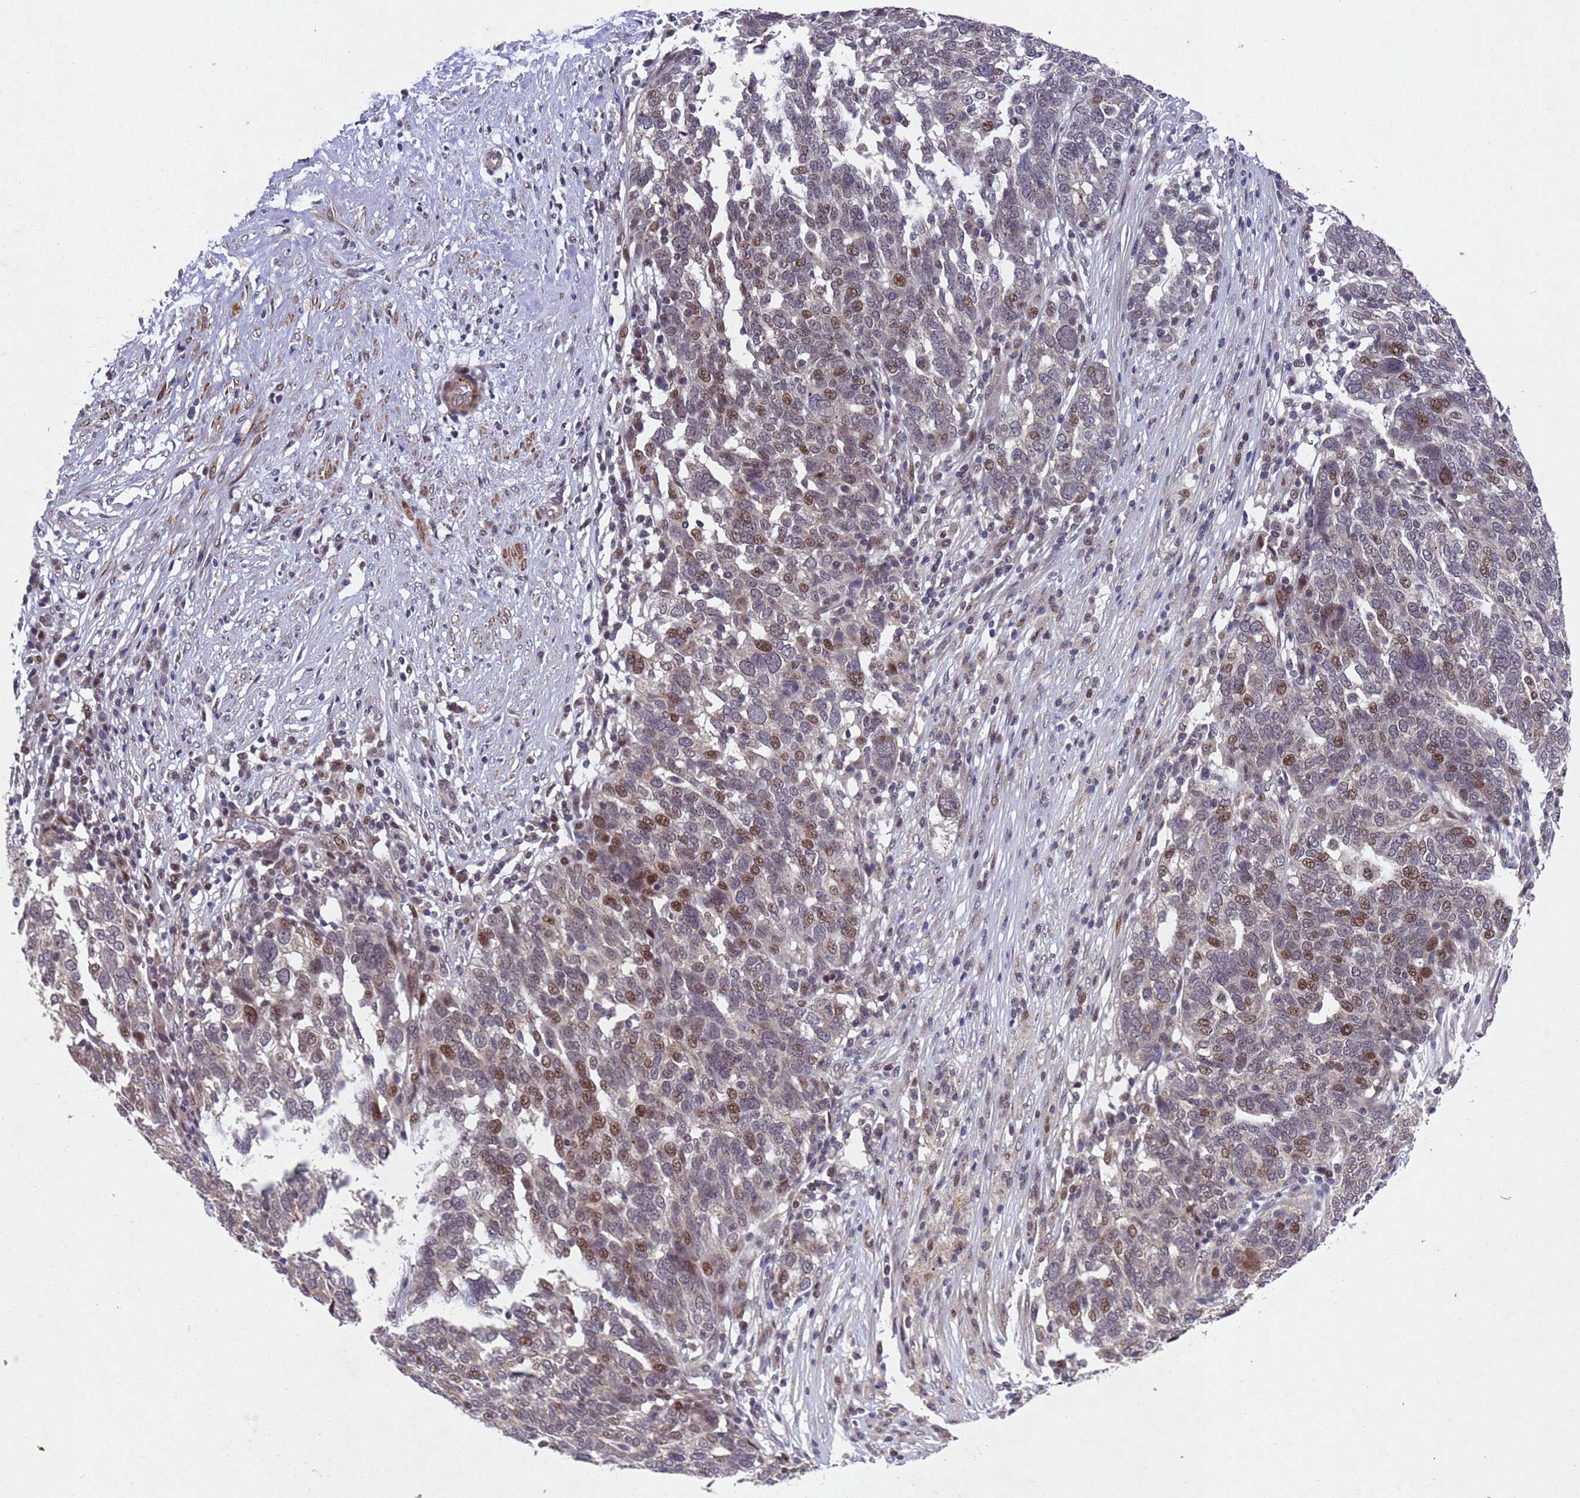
{"staining": {"intensity": "moderate", "quantity": "25%-75%", "location": "nuclear"}, "tissue": "ovarian cancer", "cell_type": "Tumor cells", "image_type": "cancer", "snomed": [{"axis": "morphology", "description": "Cystadenocarcinoma, serous, NOS"}, {"axis": "topography", "description": "Ovary"}], "caption": "Protein staining of ovarian serous cystadenocarcinoma tissue reveals moderate nuclear staining in approximately 25%-75% of tumor cells.", "gene": "TBK1", "patient": {"sex": "female", "age": 59}}